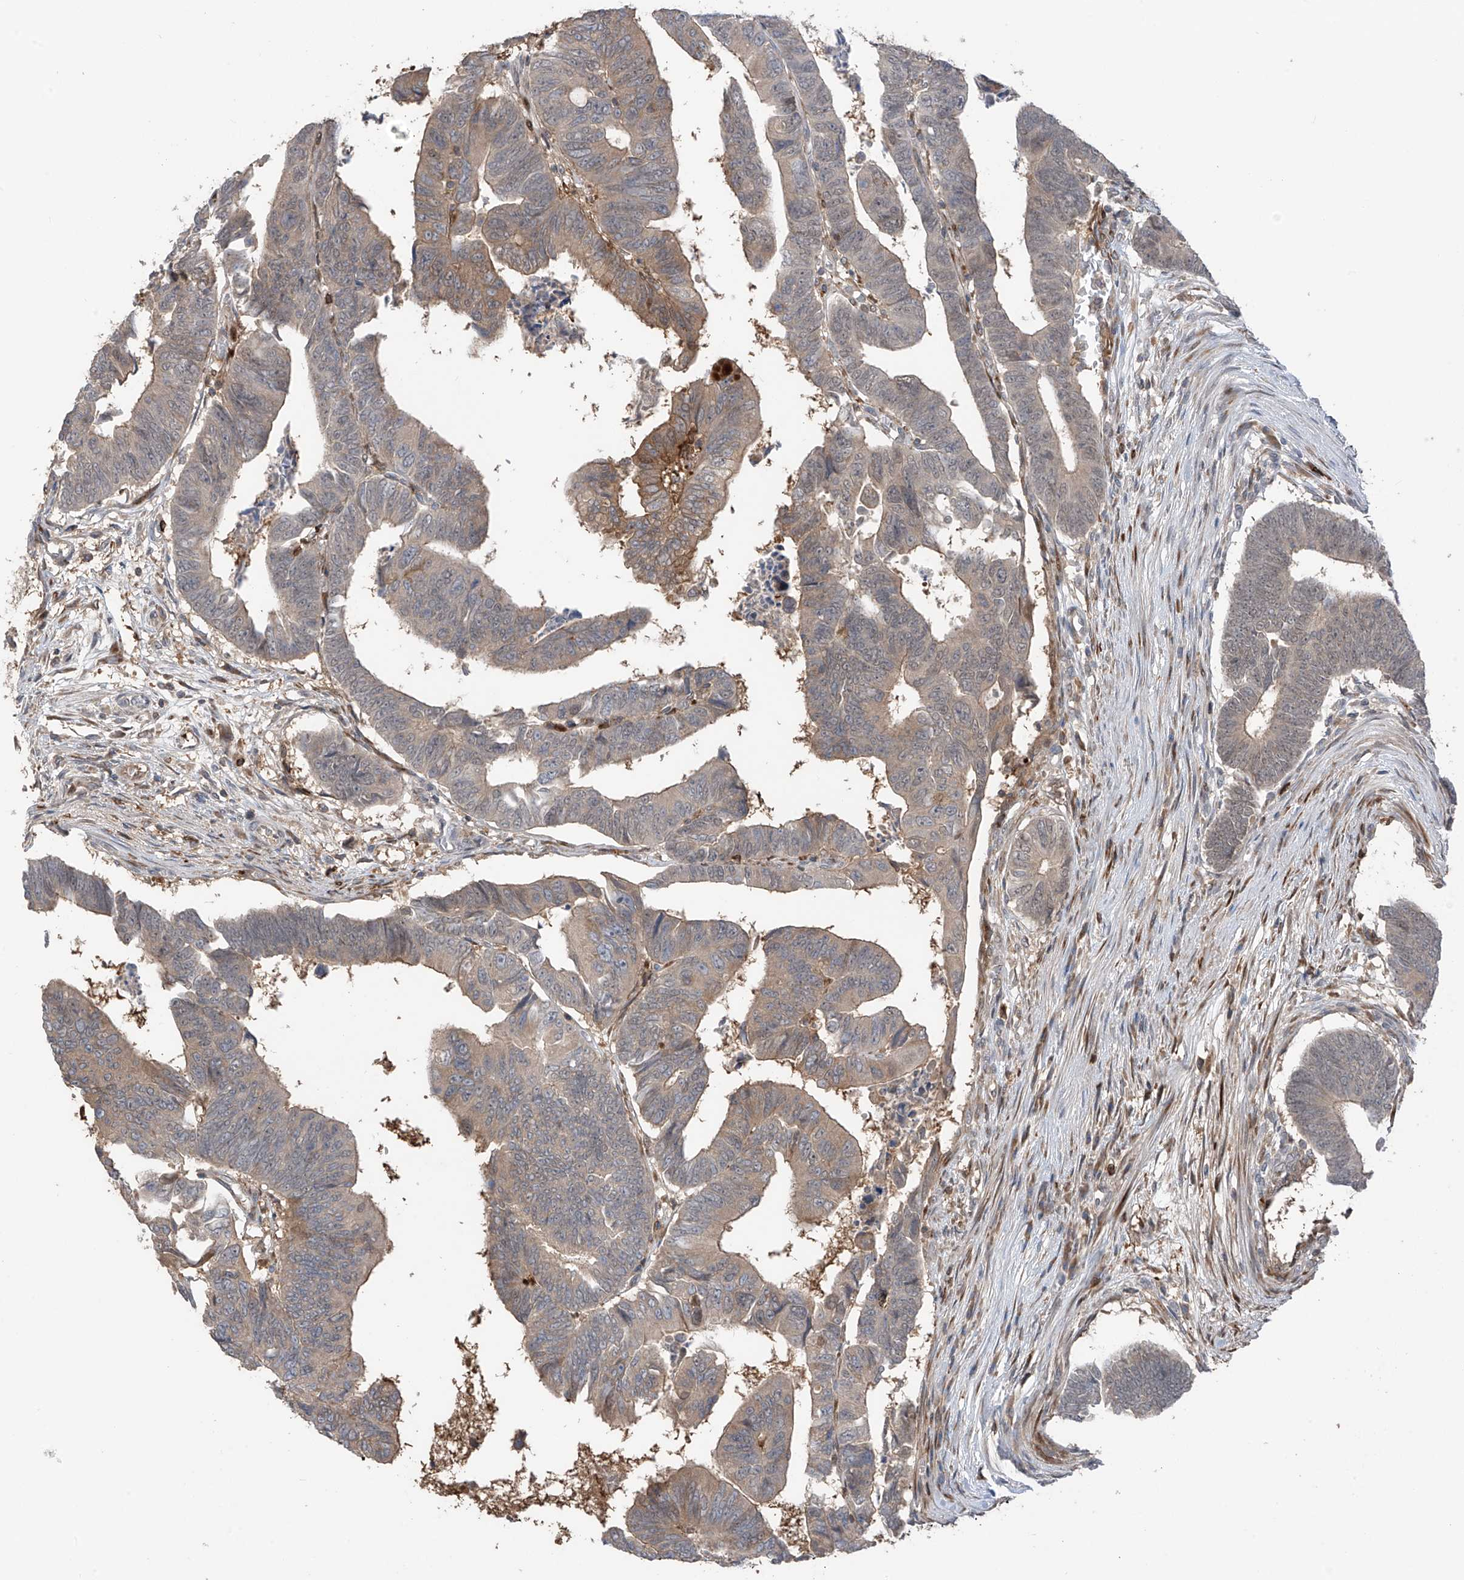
{"staining": {"intensity": "weak", "quantity": "25%-75%", "location": "cytoplasmic/membranous"}, "tissue": "colorectal cancer", "cell_type": "Tumor cells", "image_type": "cancer", "snomed": [{"axis": "morphology", "description": "Adenocarcinoma, NOS"}, {"axis": "topography", "description": "Rectum"}], "caption": "Immunohistochemical staining of adenocarcinoma (colorectal) exhibits low levels of weak cytoplasmic/membranous expression in about 25%-75% of tumor cells.", "gene": "SAMD3", "patient": {"sex": "female", "age": 65}}